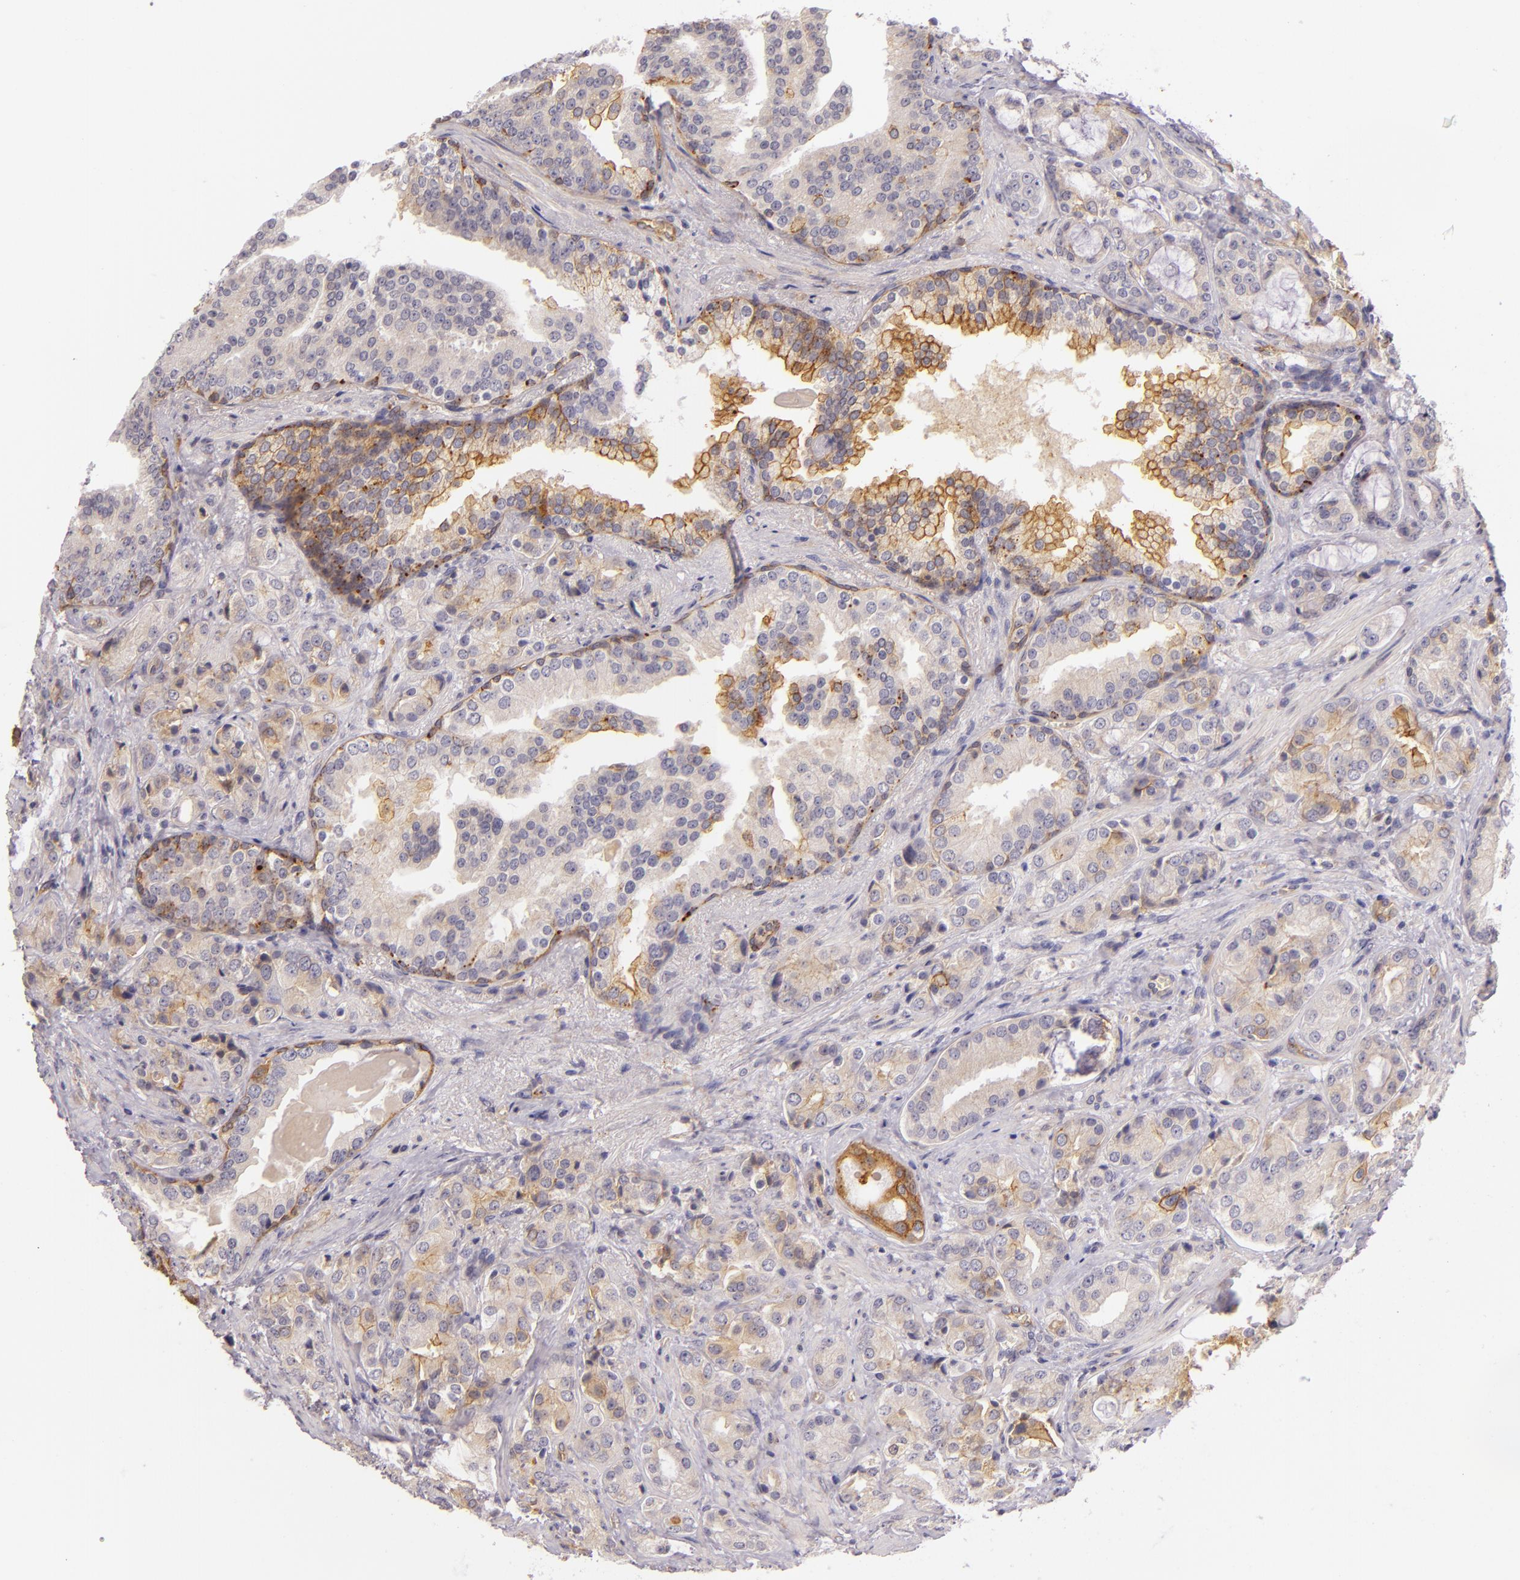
{"staining": {"intensity": "weak", "quantity": "25%-75%", "location": "cytoplasmic/membranous"}, "tissue": "prostate cancer", "cell_type": "Tumor cells", "image_type": "cancer", "snomed": [{"axis": "morphology", "description": "Adenocarcinoma, Medium grade"}, {"axis": "topography", "description": "Prostate"}], "caption": "Weak cytoplasmic/membranous expression for a protein is appreciated in approximately 25%-75% of tumor cells of adenocarcinoma (medium-grade) (prostate) using IHC.", "gene": "CTSF", "patient": {"sex": "male", "age": 70}}